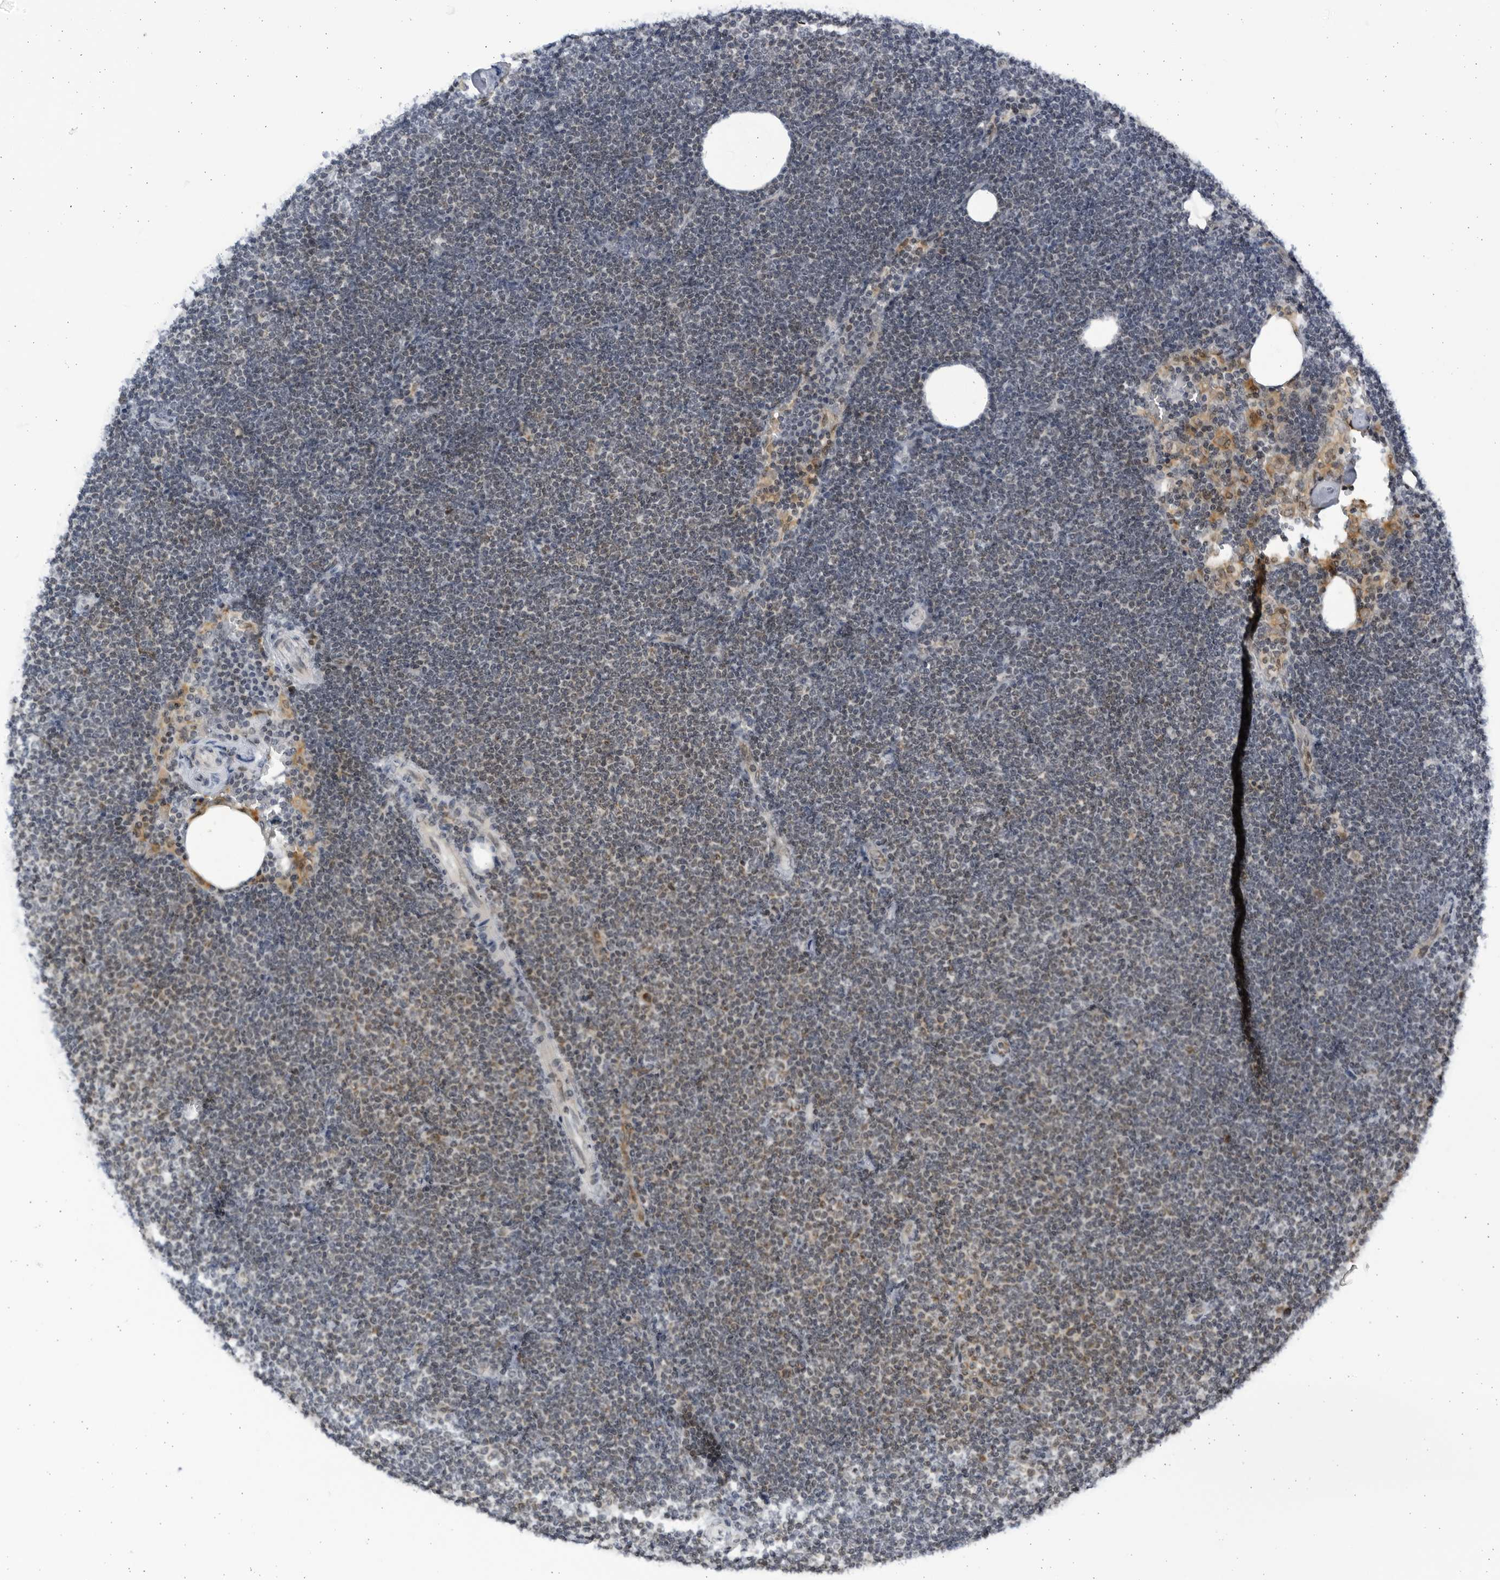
{"staining": {"intensity": "moderate", "quantity": "<25%", "location": "cytoplasmic/membranous"}, "tissue": "lymphoma", "cell_type": "Tumor cells", "image_type": "cancer", "snomed": [{"axis": "morphology", "description": "Malignant lymphoma, non-Hodgkin's type, Low grade"}, {"axis": "topography", "description": "Lymph node"}], "caption": "Immunohistochemical staining of malignant lymphoma, non-Hodgkin's type (low-grade) demonstrates low levels of moderate cytoplasmic/membranous protein staining in approximately <25% of tumor cells.", "gene": "SLC25A22", "patient": {"sex": "female", "age": 53}}